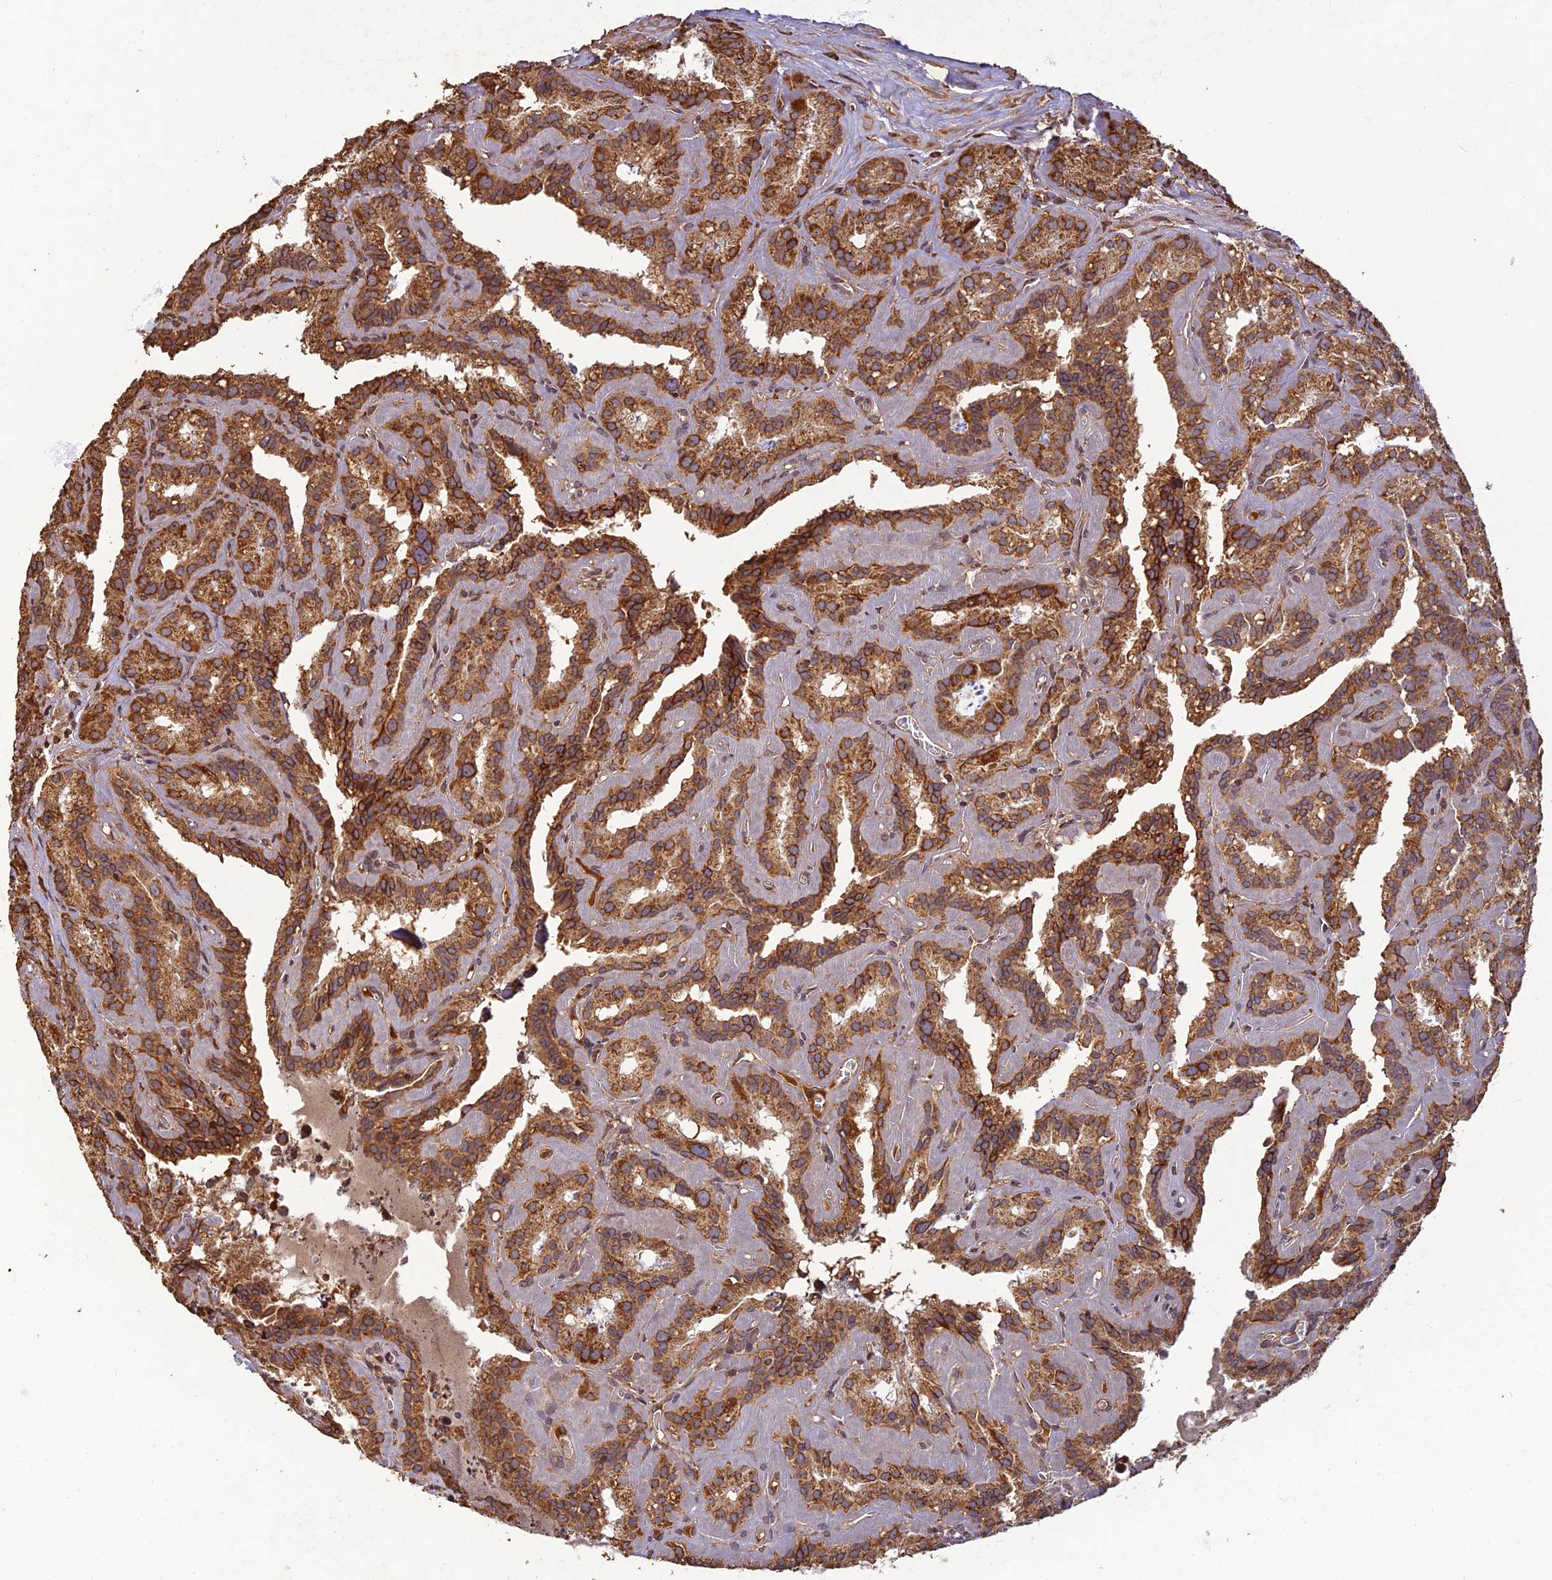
{"staining": {"intensity": "strong", "quantity": ">75%", "location": "cytoplasmic/membranous"}, "tissue": "seminal vesicle", "cell_type": "Glandular cells", "image_type": "normal", "snomed": [{"axis": "morphology", "description": "Normal tissue, NOS"}, {"axis": "topography", "description": "Prostate"}, {"axis": "topography", "description": "Seminal veicle"}], "caption": "IHC (DAB (3,3'-diaminobenzidine)) staining of unremarkable seminal vesicle displays strong cytoplasmic/membranous protein positivity in about >75% of glandular cells. IHC stains the protein in brown and the nuclei are stained blue.", "gene": "CORO1C", "patient": {"sex": "male", "age": 59}}